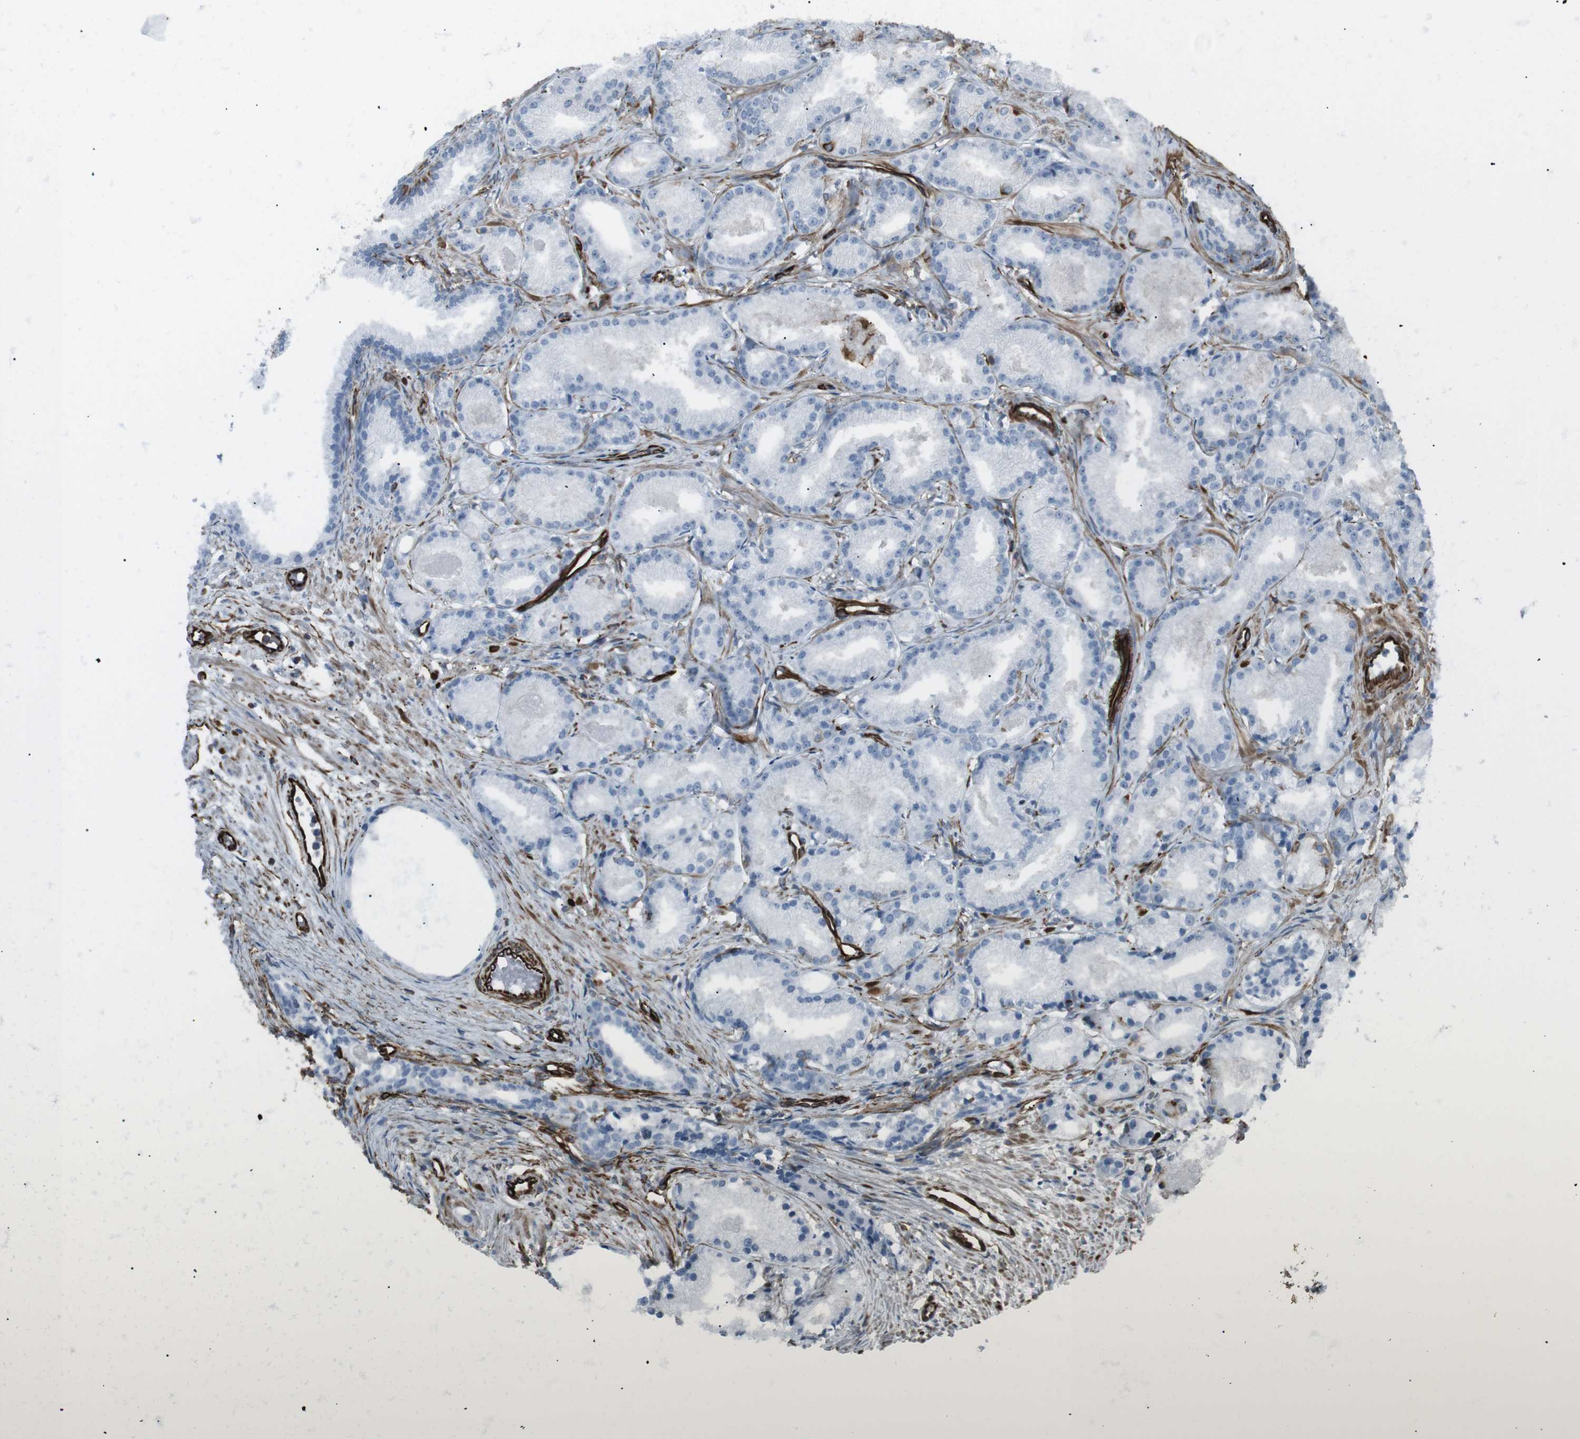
{"staining": {"intensity": "negative", "quantity": "none", "location": "none"}, "tissue": "prostate cancer", "cell_type": "Tumor cells", "image_type": "cancer", "snomed": [{"axis": "morphology", "description": "Adenocarcinoma, Low grade"}, {"axis": "topography", "description": "Prostate"}], "caption": "Immunohistochemistry photomicrograph of prostate cancer stained for a protein (brown), which reveals no expression in tumor cells.", "gene": "ZDHHC6", "patient": {"sex": "male", "age": 72}}